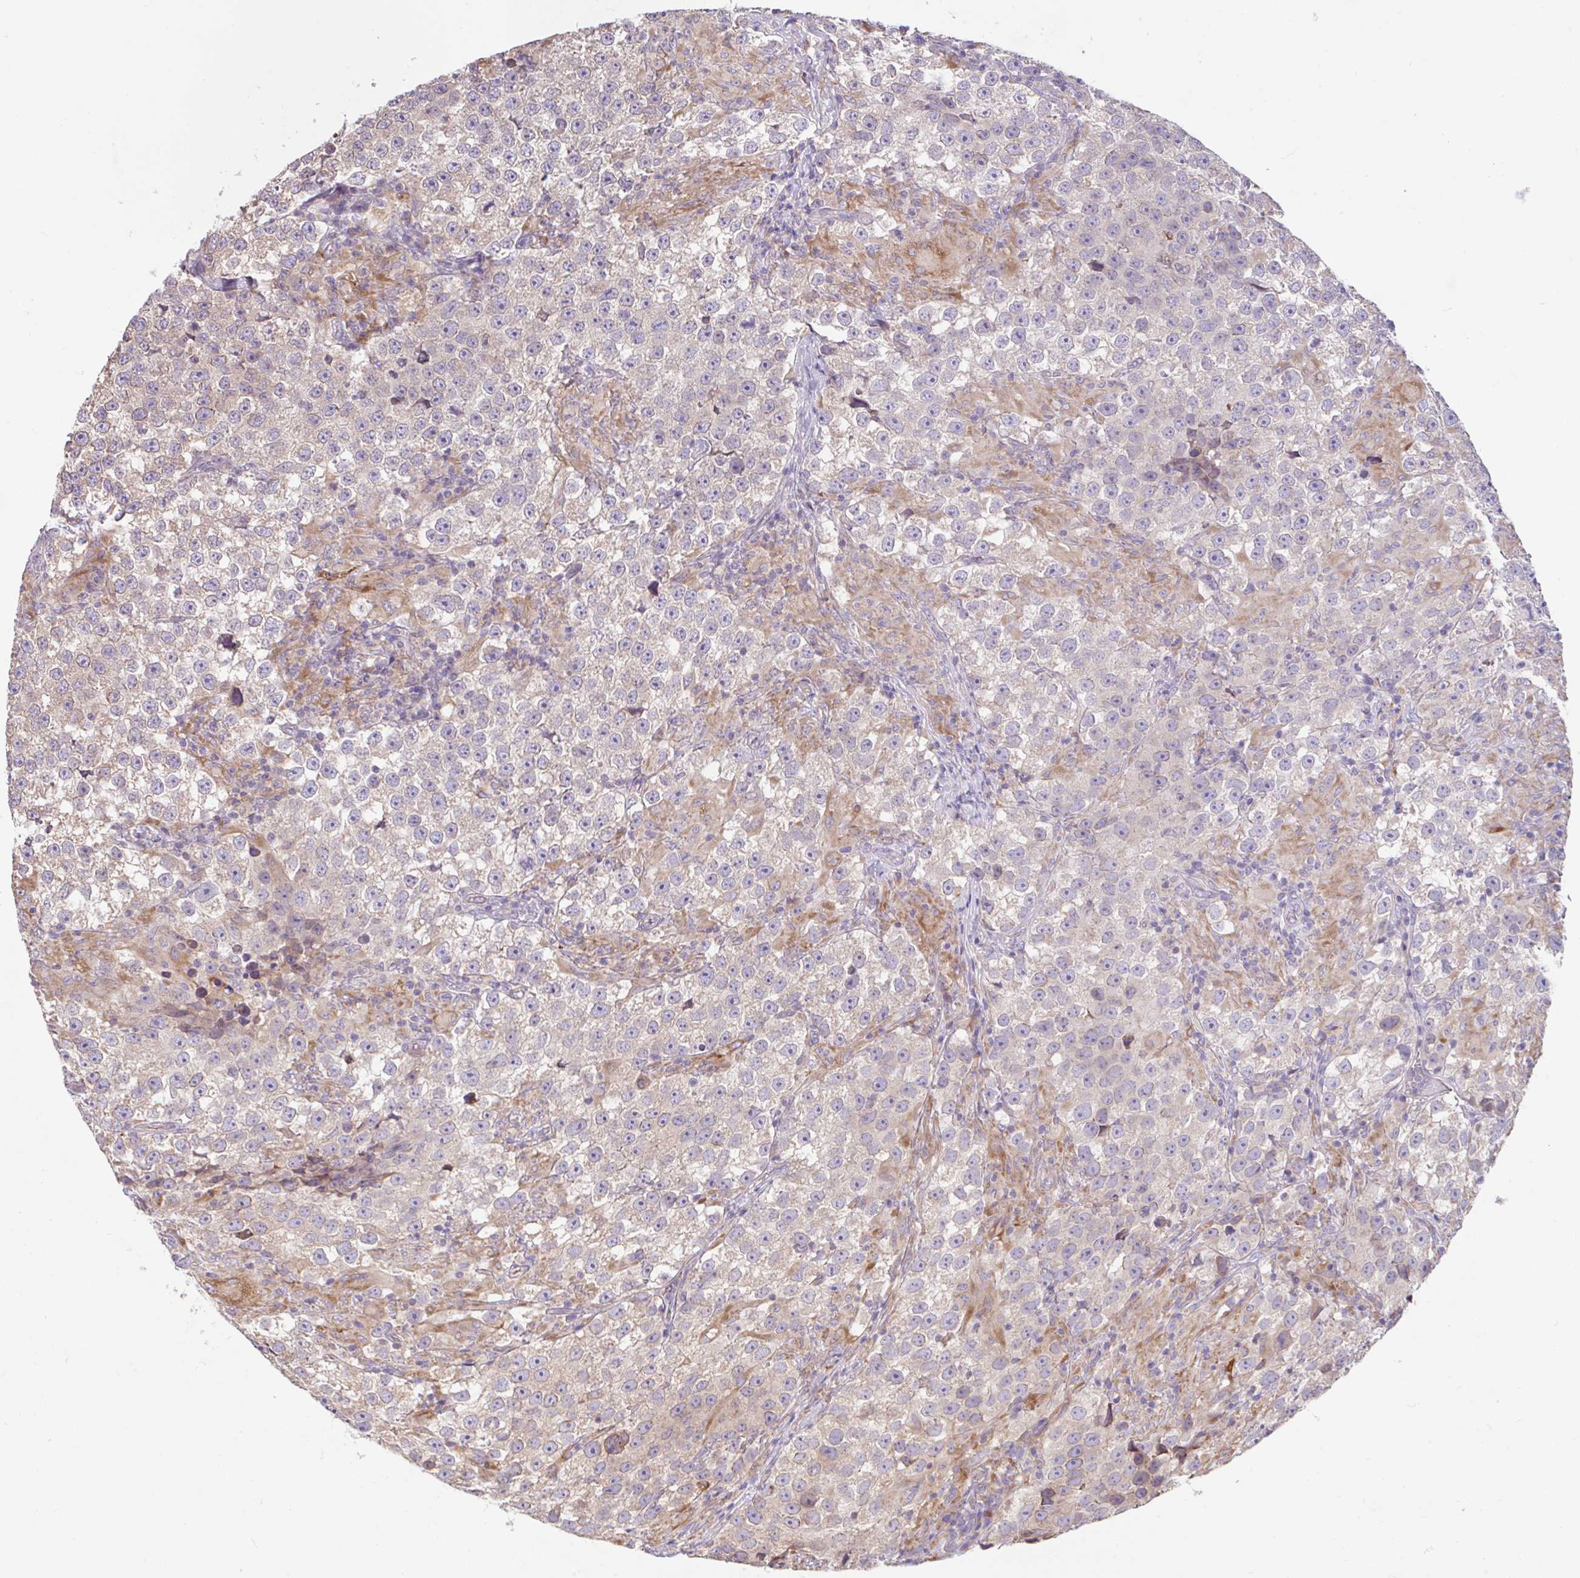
{"staining": {"intensity": "negative", "quantity": "none", "location": "none"}, "tissue": "testis cancer", "cell_type": "Tumor cells", "image_type": "cancer", "snomed": [{"axis": "morphology", "description": "Seminoma, NOS"}, {"axis": "topography", "description": "Testis"}], "caption": "Testis seminoma was stained to show a protein in brown. There is no significant expression in tumor cells.", "gene": "RALBP1", "patient": {"sex": "male", "age": 46}}